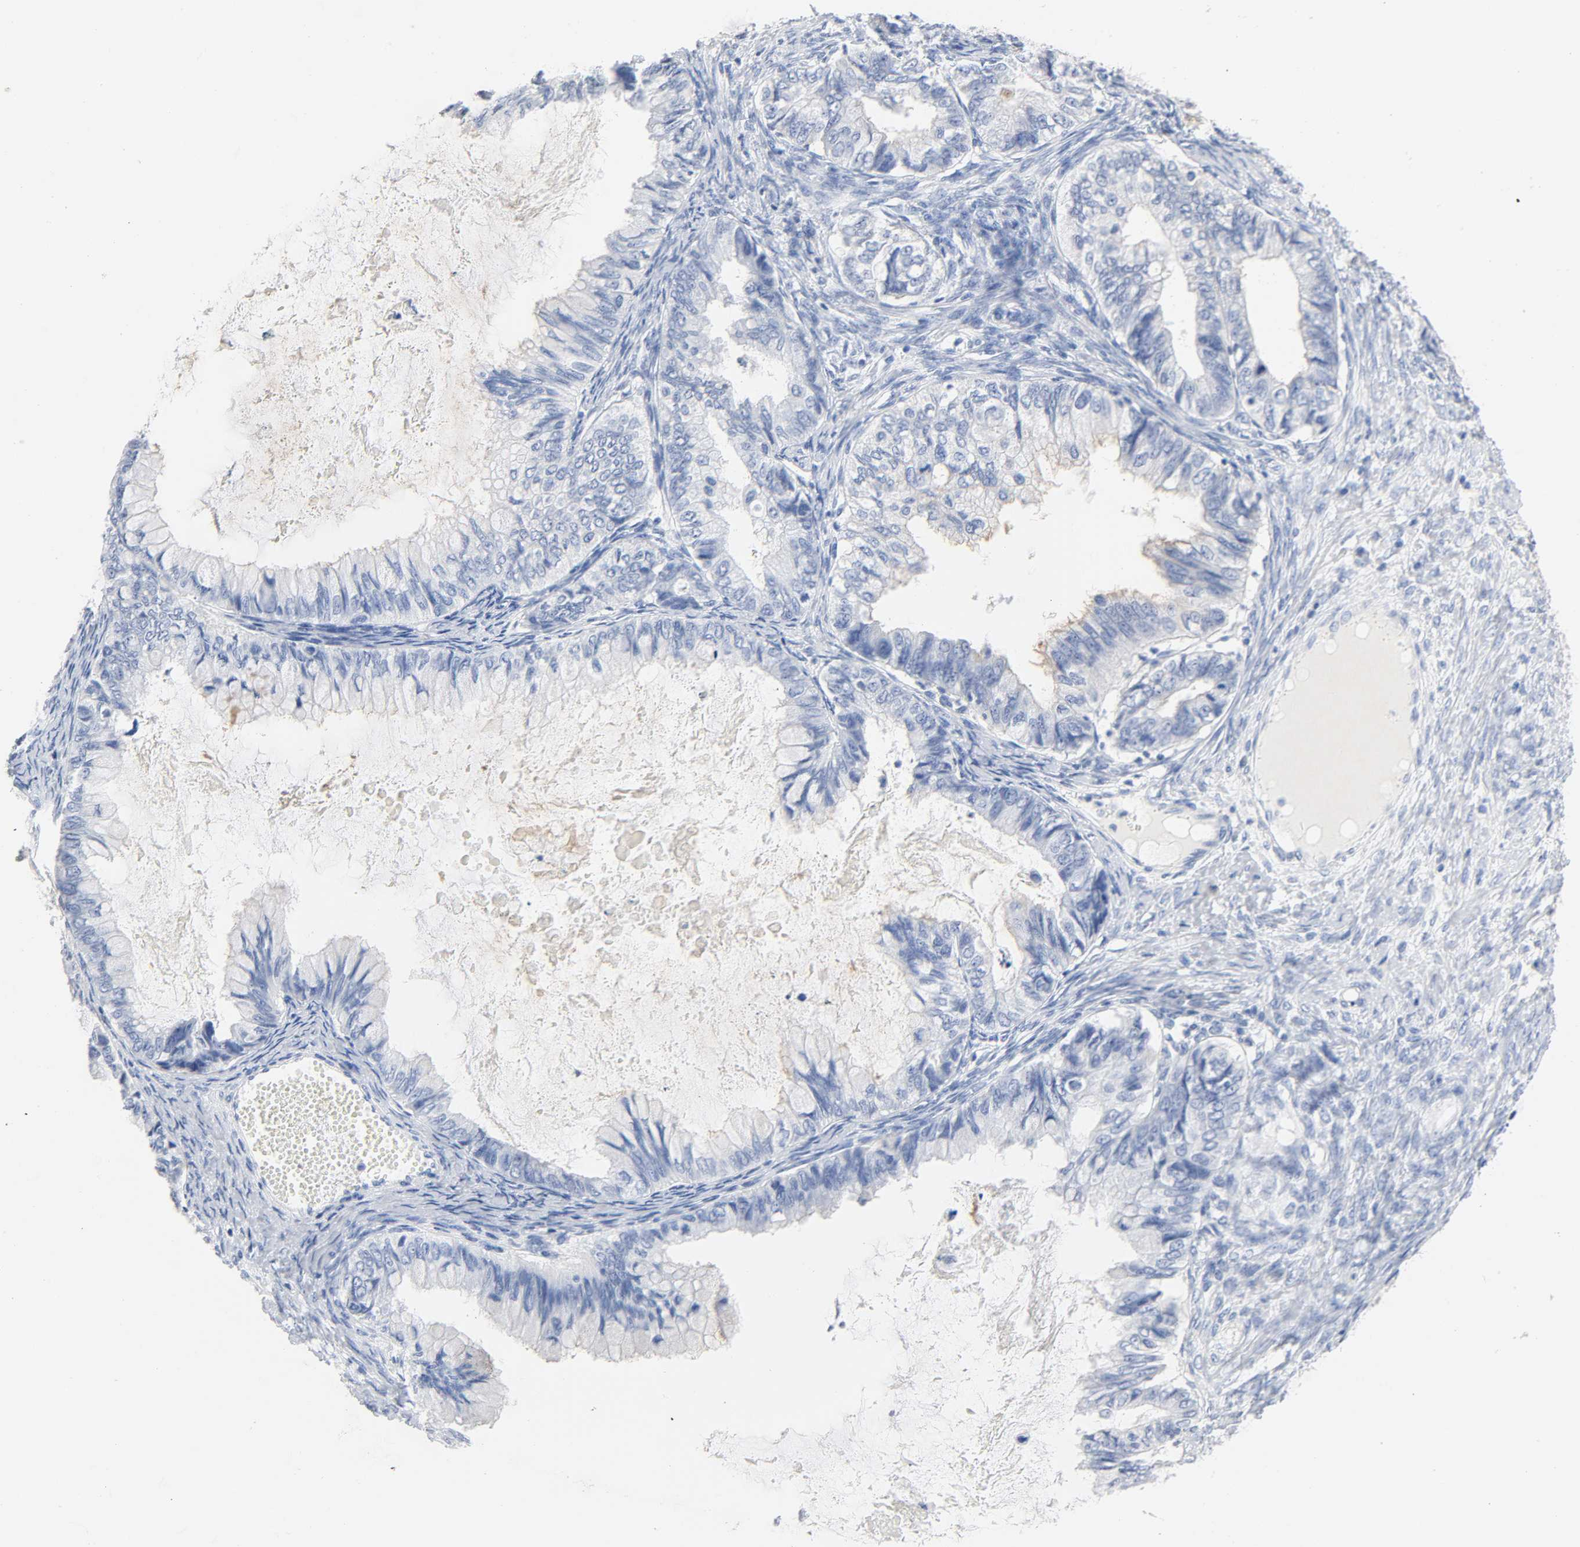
{"staining": {"intensity": "weak", "quantity": "<25%", "location": "cytoplasmic/membranous"}, "tissue": "ovarian cancer", "cell_type": "Tumor cells", "image_type": "cancer", "snomed": [{"axis": "morphology", "description": "Cystadenocarcinoma, mucinous, NOS"}, {"axis": "topography", "description": "Ovary"}], "caption": "Tumor cells are negative for brown protein staining in ovarian mucinous cystadenocarcinoma. (DAB IHC with hematoxylin counter stain).", "gene": "ACP3", "patient": {"sex": "female", "age": 80}}